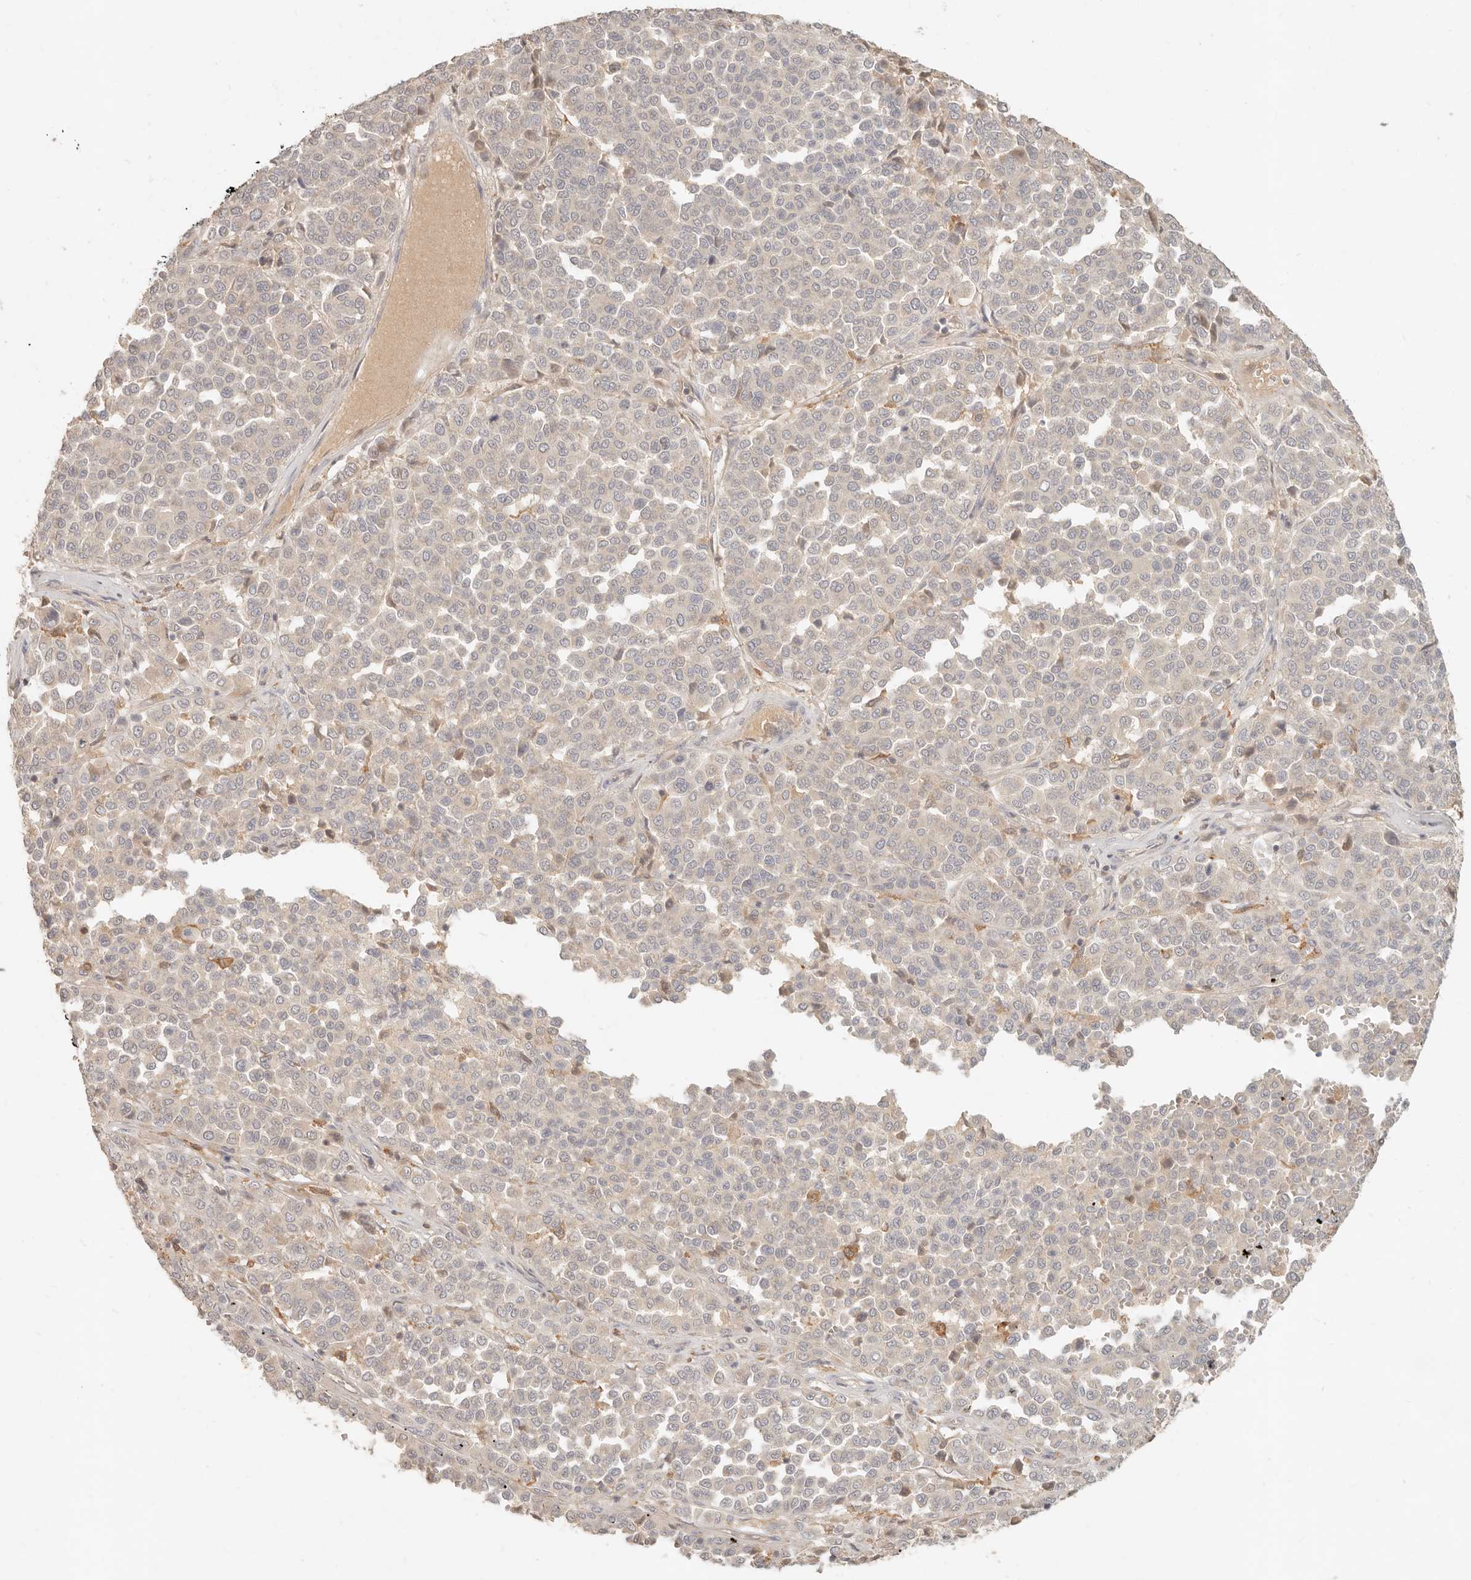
{"staining": {"intensity": "negative", "quantity": "none", "location": "none"}, "tissue": "melanoma", "cell_type": "Tumor cells", "image_type": "cancer", "snomed": [{"axis": "morphology", "description": "Malignant melanoma, Metastatic site"}, {"axis": "topography", "description": "Pancreas"}], "caption": "Protein analysis of melanoma exhibits no significant positivity in tumor cells. Brightfield microscopy of immunohistochemistry stained with DAB (brown) and hematoxylin (blue), captured at high magnification.", "gene": "NECAP2", "patient": {"sex": "female", "age": 30}}